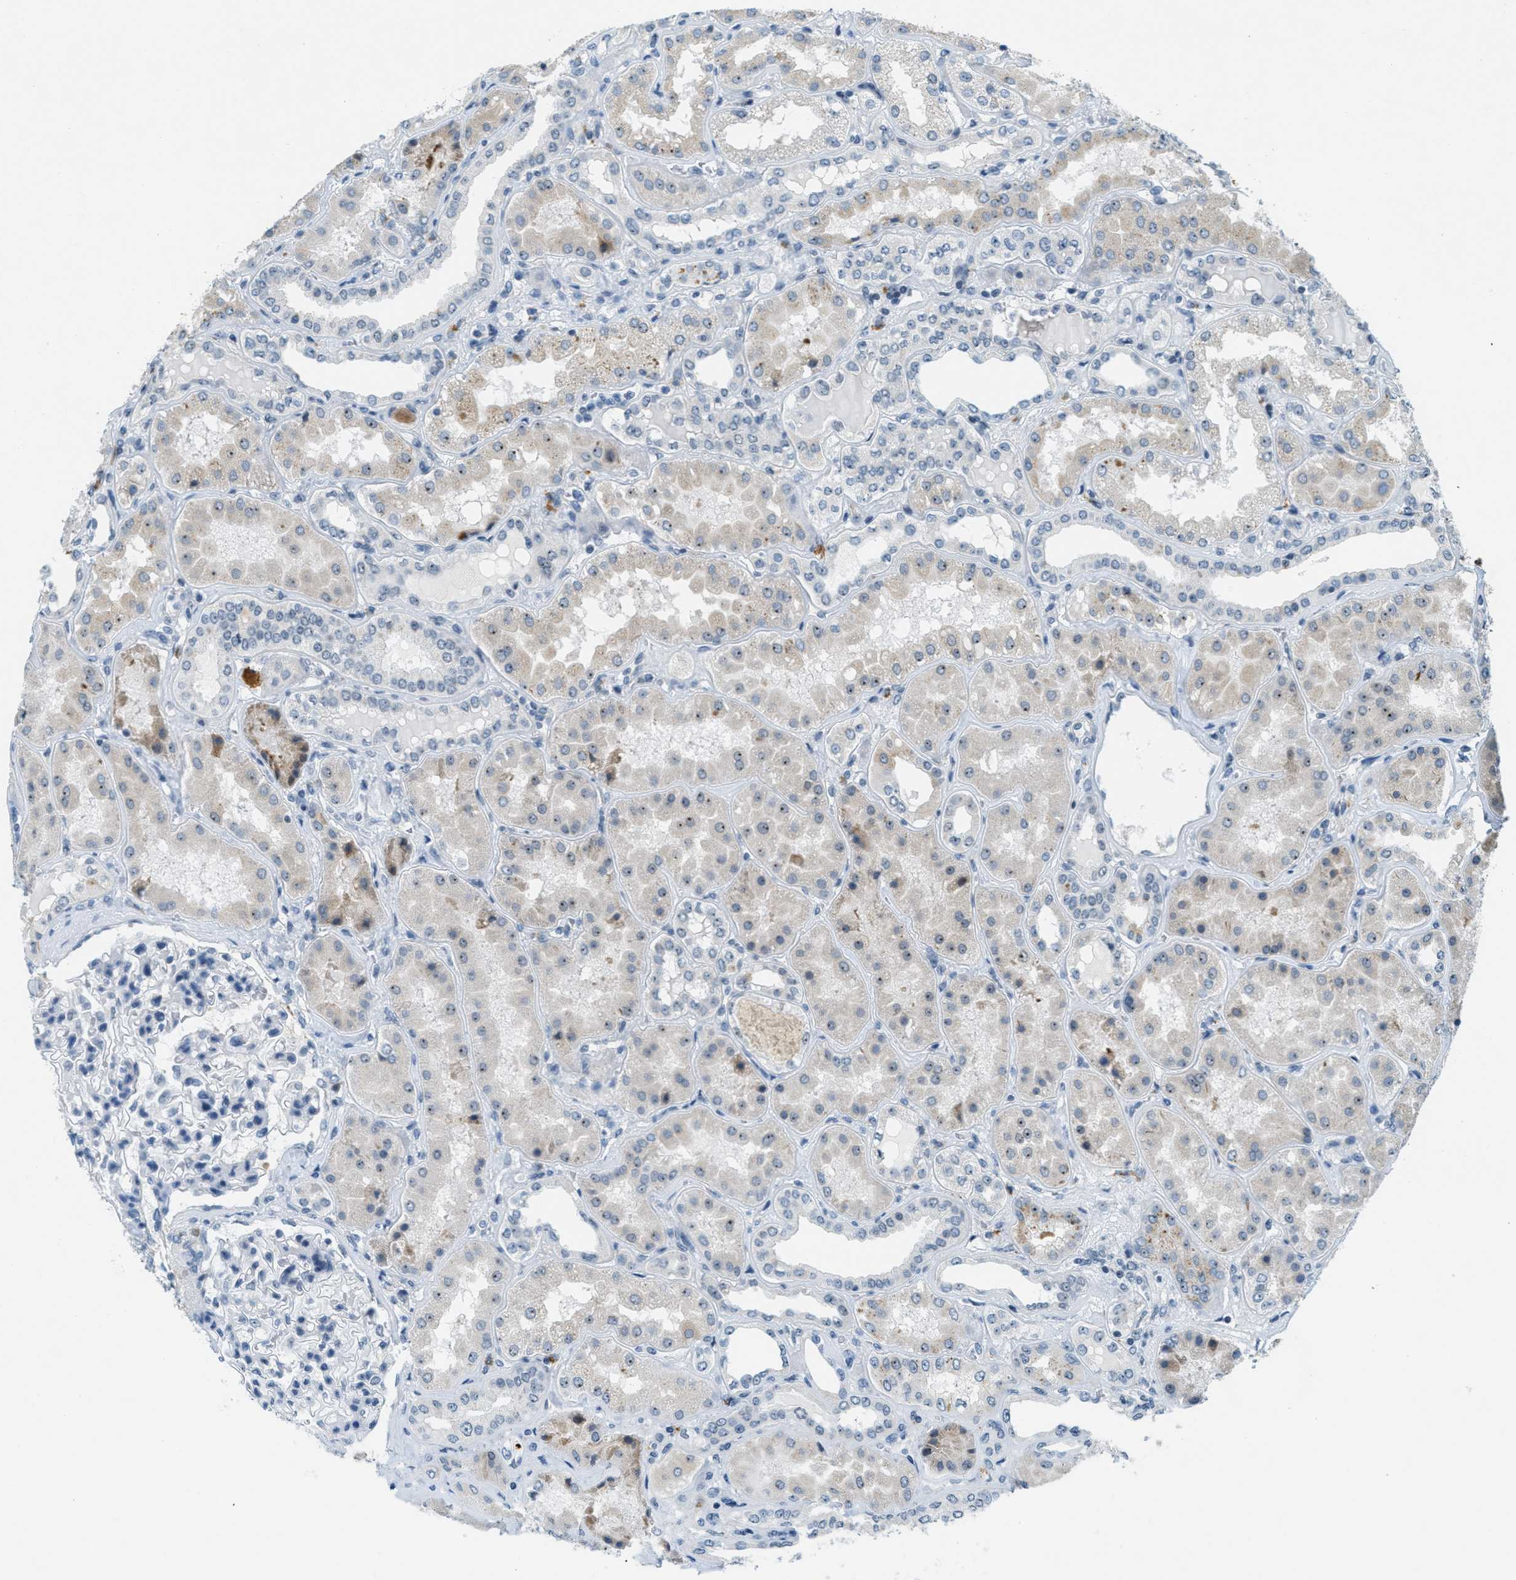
{"staining": {"intensity": "negative", "quantity": "none", "location": "none"}, "tissue": "kidney", "cell_type": "Cells in glomeruli", "image_type": "normal", "snomed": [{"axis": "morphology", "description": "Normal tissue, NOS"}, {"axis": "topography", "description": "Kidney"}], "caption": "Benign kidney was stained to show a protein in brown. There is no significant expression in cells in glomeruli. (IHC, brightfield microscopy, high magnification).", "gene": "DDX47", "patient": {"sex": "female", "age": 56}}